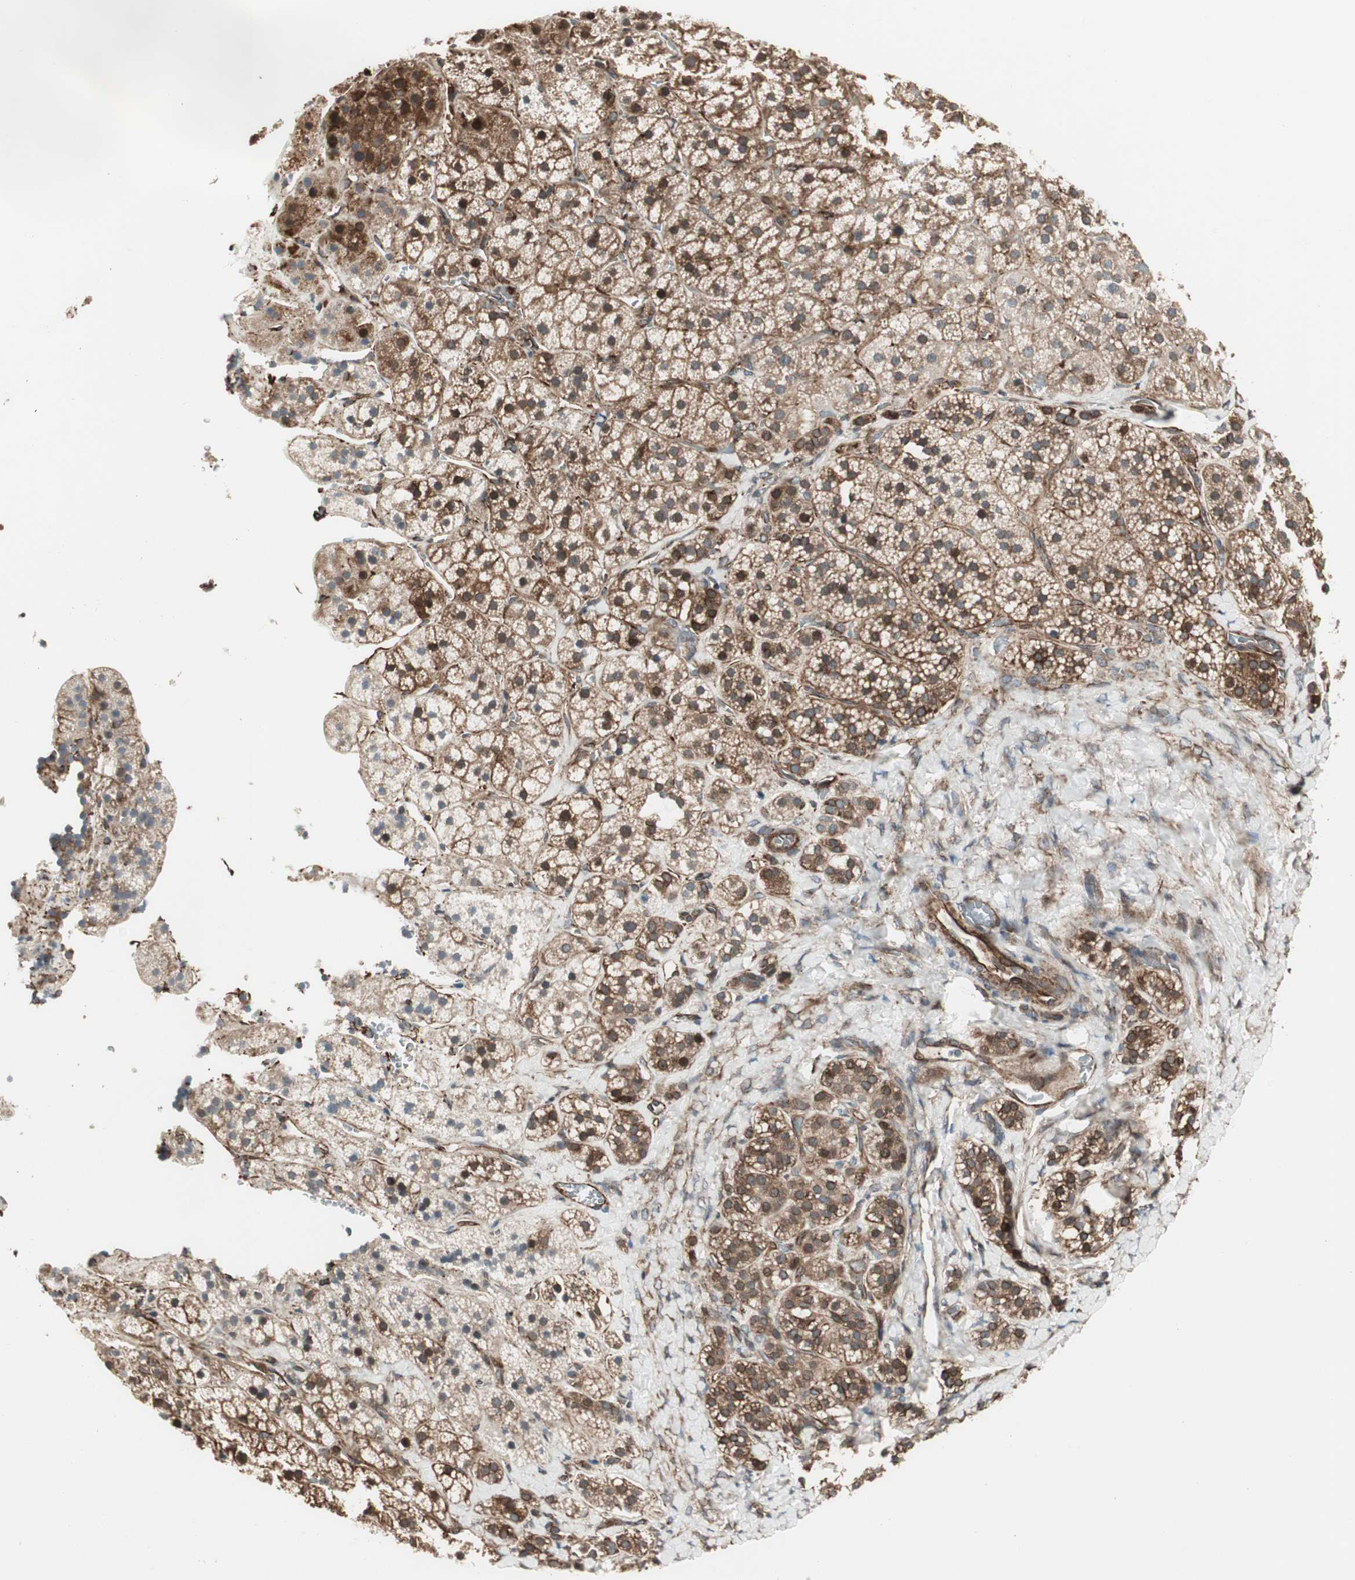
{"staining": {"intensity": "moderate", "quantity": ">75%", "location": "cytoplasmic/membranous,nuclear"}, "tissue": "adrenal gland", "cell_type": "Glandular cells", "image_type": "normal", "snomed": [{"axis": "morphology", "description": "Normal tissue, NOS"}, {"axis": "topography", "description": "Adrenal gland"}], "caption": "This photomicrograph displays IHC staining of benign human adrenal gland, with medium moderate cytoplasmic/membranous,nuclear staining in about >75% of glandular cells.", "gene": "MAD2L2", "patient": {"sex": "female", "age": 44}}